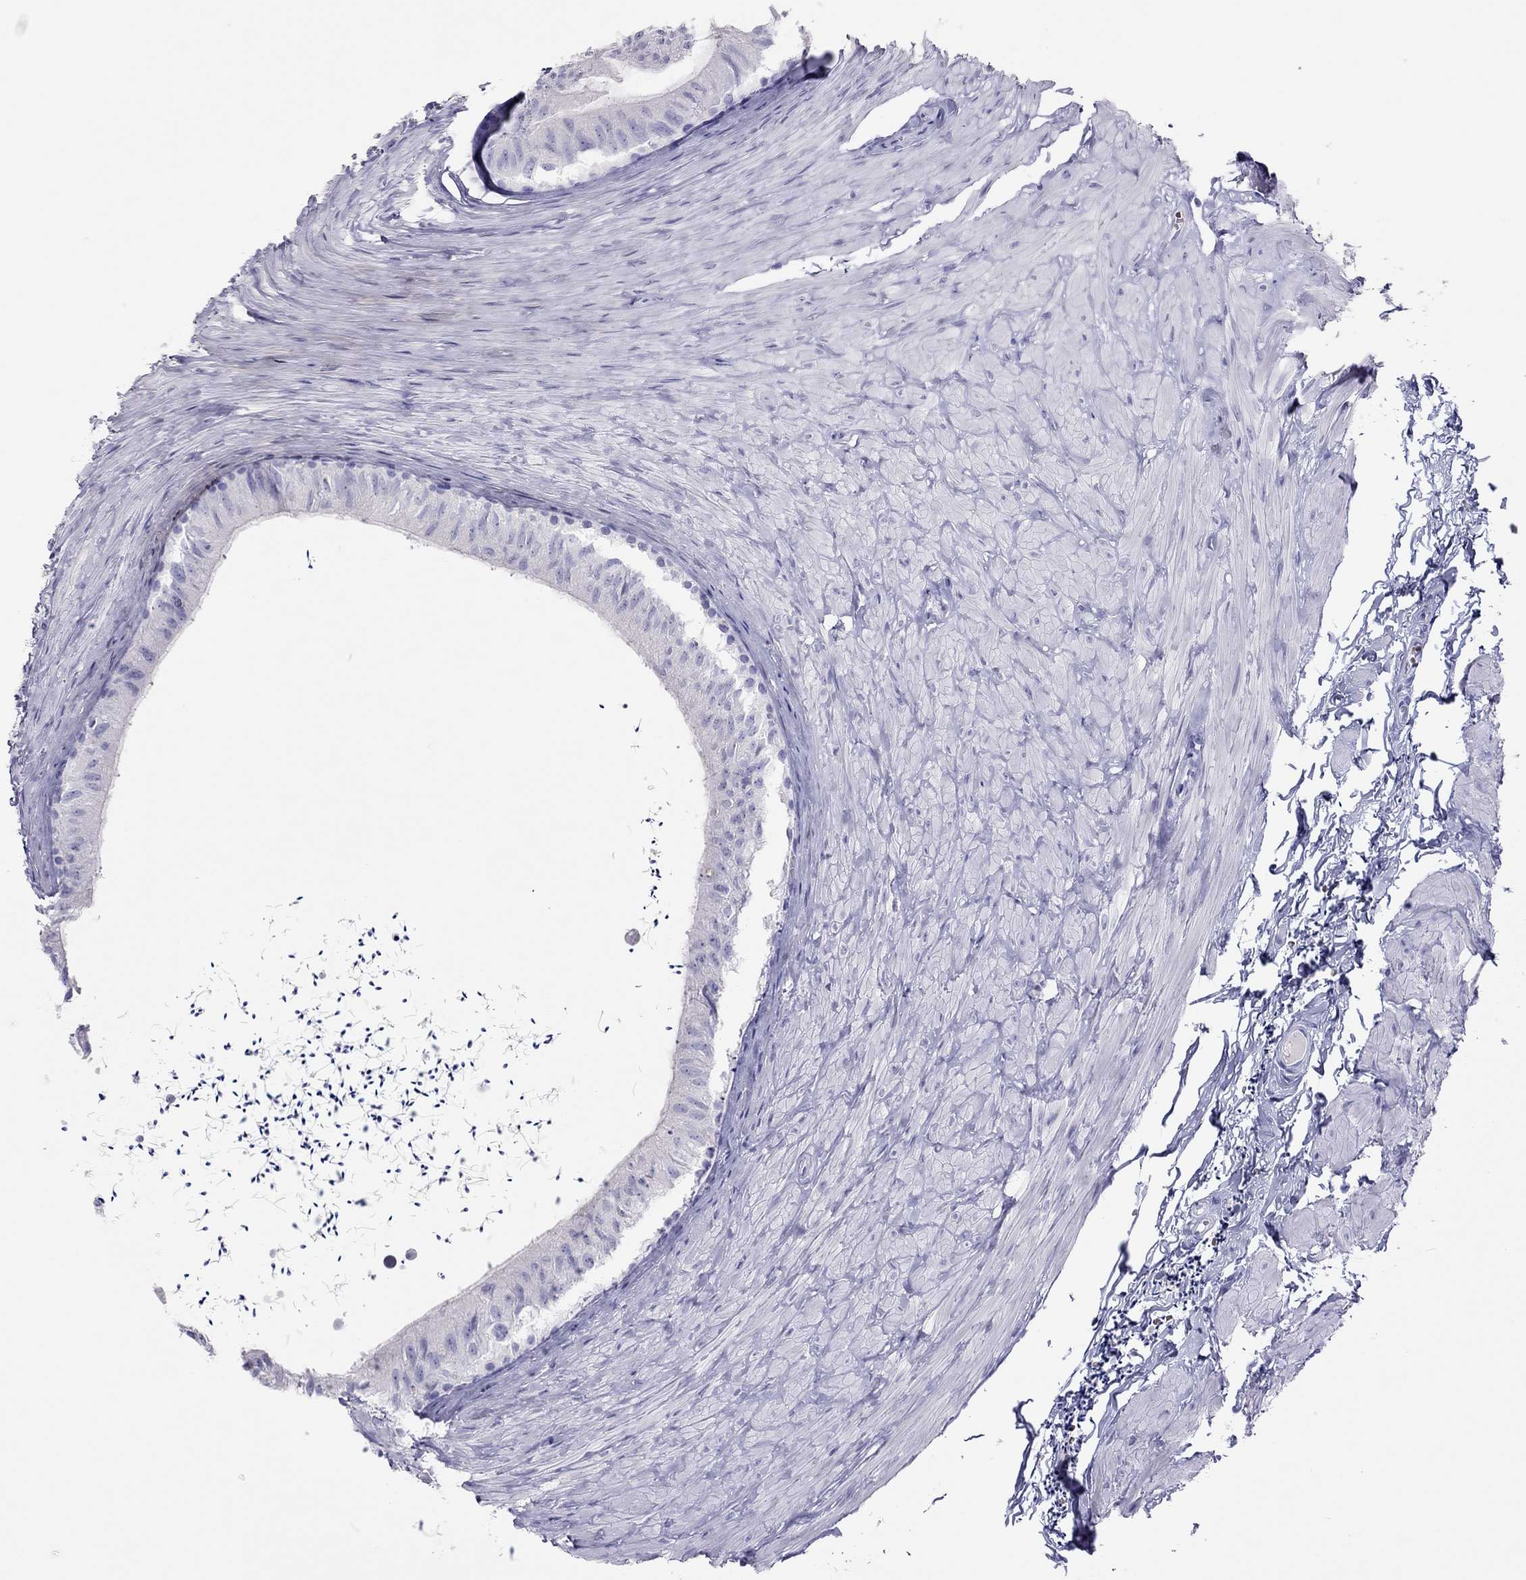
{"staining": {"intensity": "negative", "quantity": "none", "location": "none"}, "tissue": "epididymis", "cell_type": "Glandular cells", "image_type": "normal", "snomed": [{"axis": "morphology", "description": "Normal tissue, NOS"}, {"axis": "topography", "description": "Epididymis"}], "caption": "IHC micrograph of benign epididymis stained for a protein (brown), which reveals no positivity in glandular cells.", "gene": "TSHB", "patient": {"sex": "male", "age": 32}}